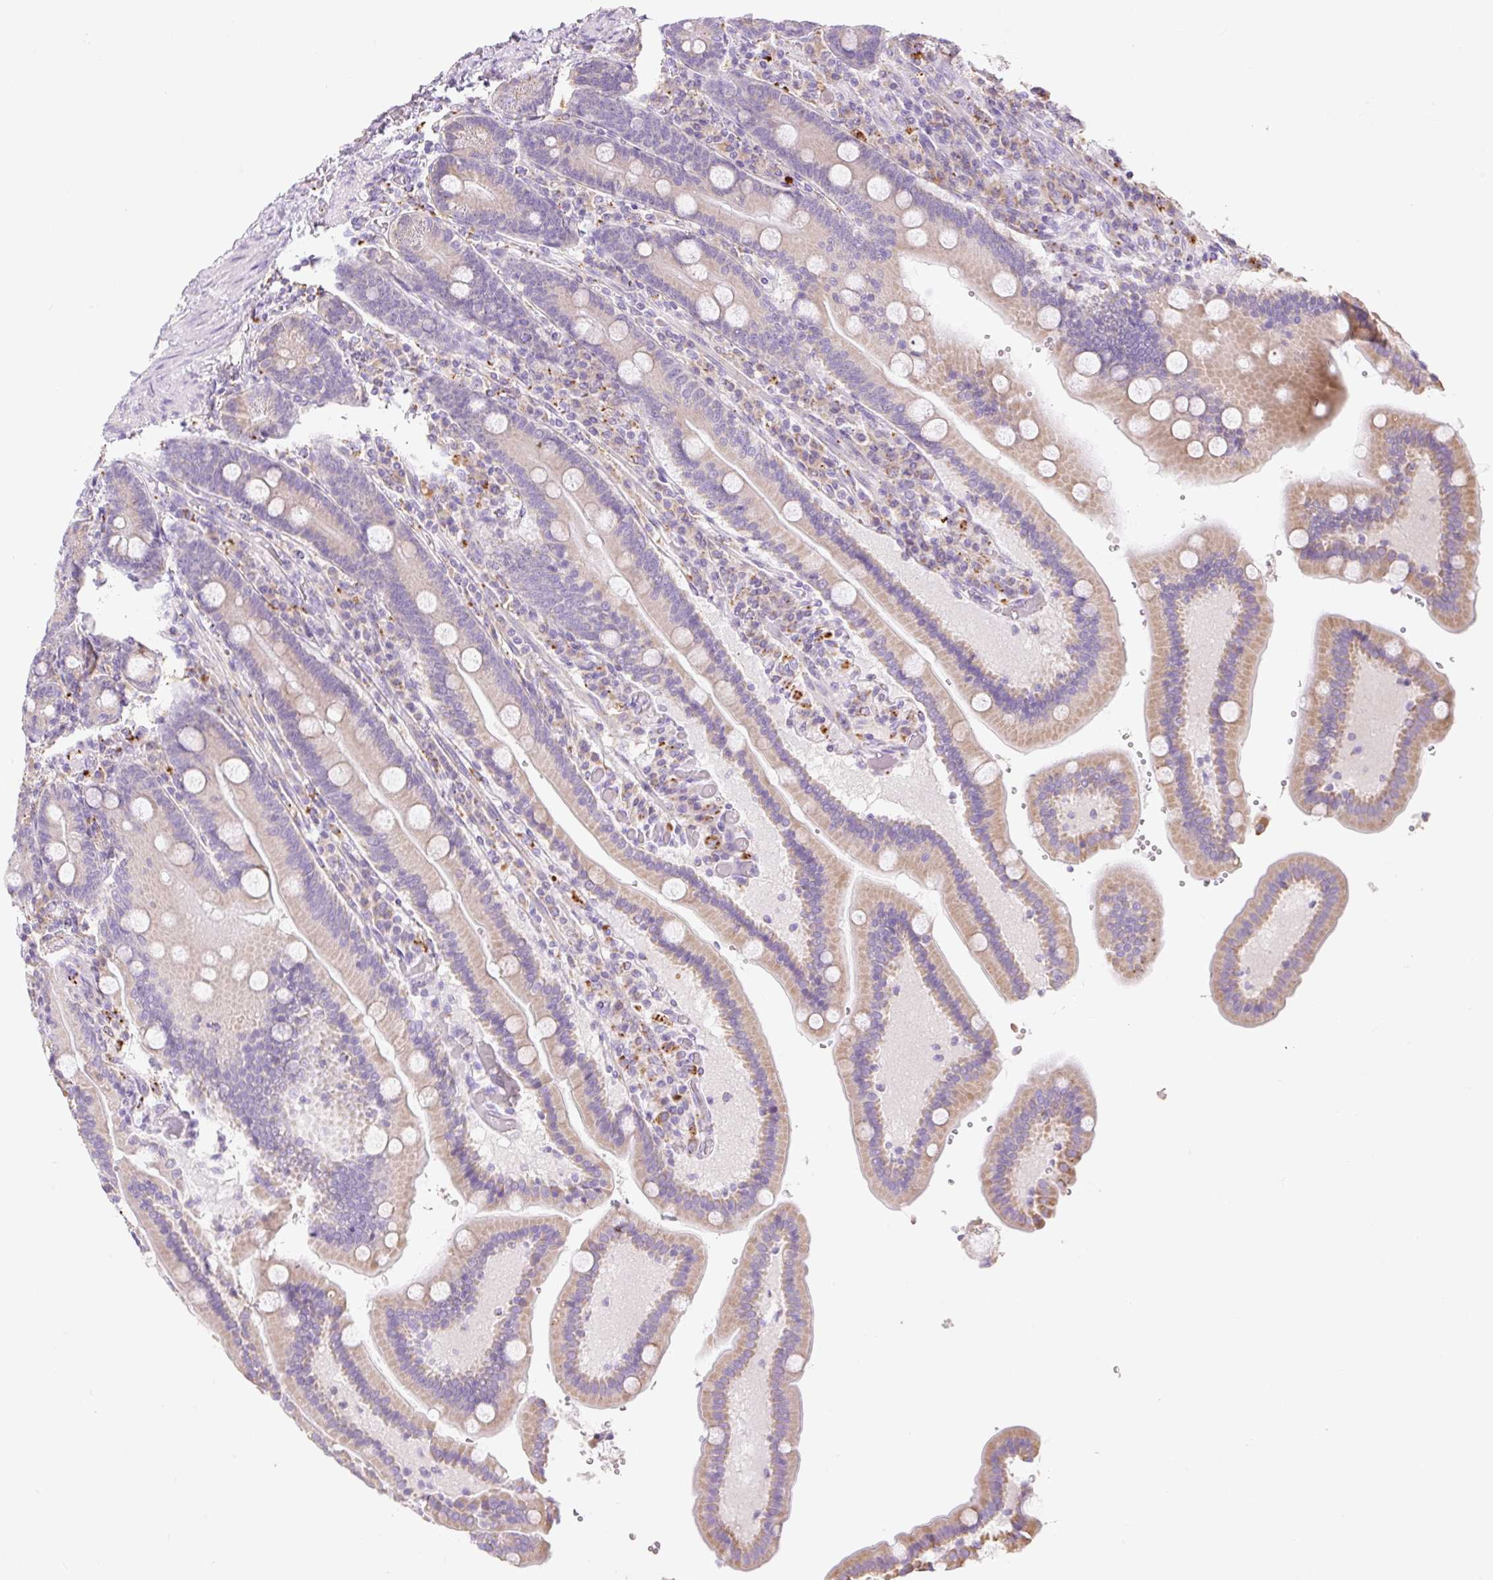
{"staining": {"intensity": "weak", "quantity": "25%-75%", "location": "cytoplasmic/membranous"}, "tissue": "duodenum", "cell_type": "Glandular cells", "image_type": "normal", "snomed": [{"axis": "morphology", "description": "Normal tissue, NOS"}, {"axis": "topography", "description": "Duodenum"}], "caption": "DAB (3,3'-diaminobenzidine) immunohistochemical staining of unremarkable human duodenum reveals weak cytoplasmic/membranous protein staining in about 25%-75% of glandular cells.", "gene": "CLEC3A", "patient": {"sex": "female", "age": 62}}